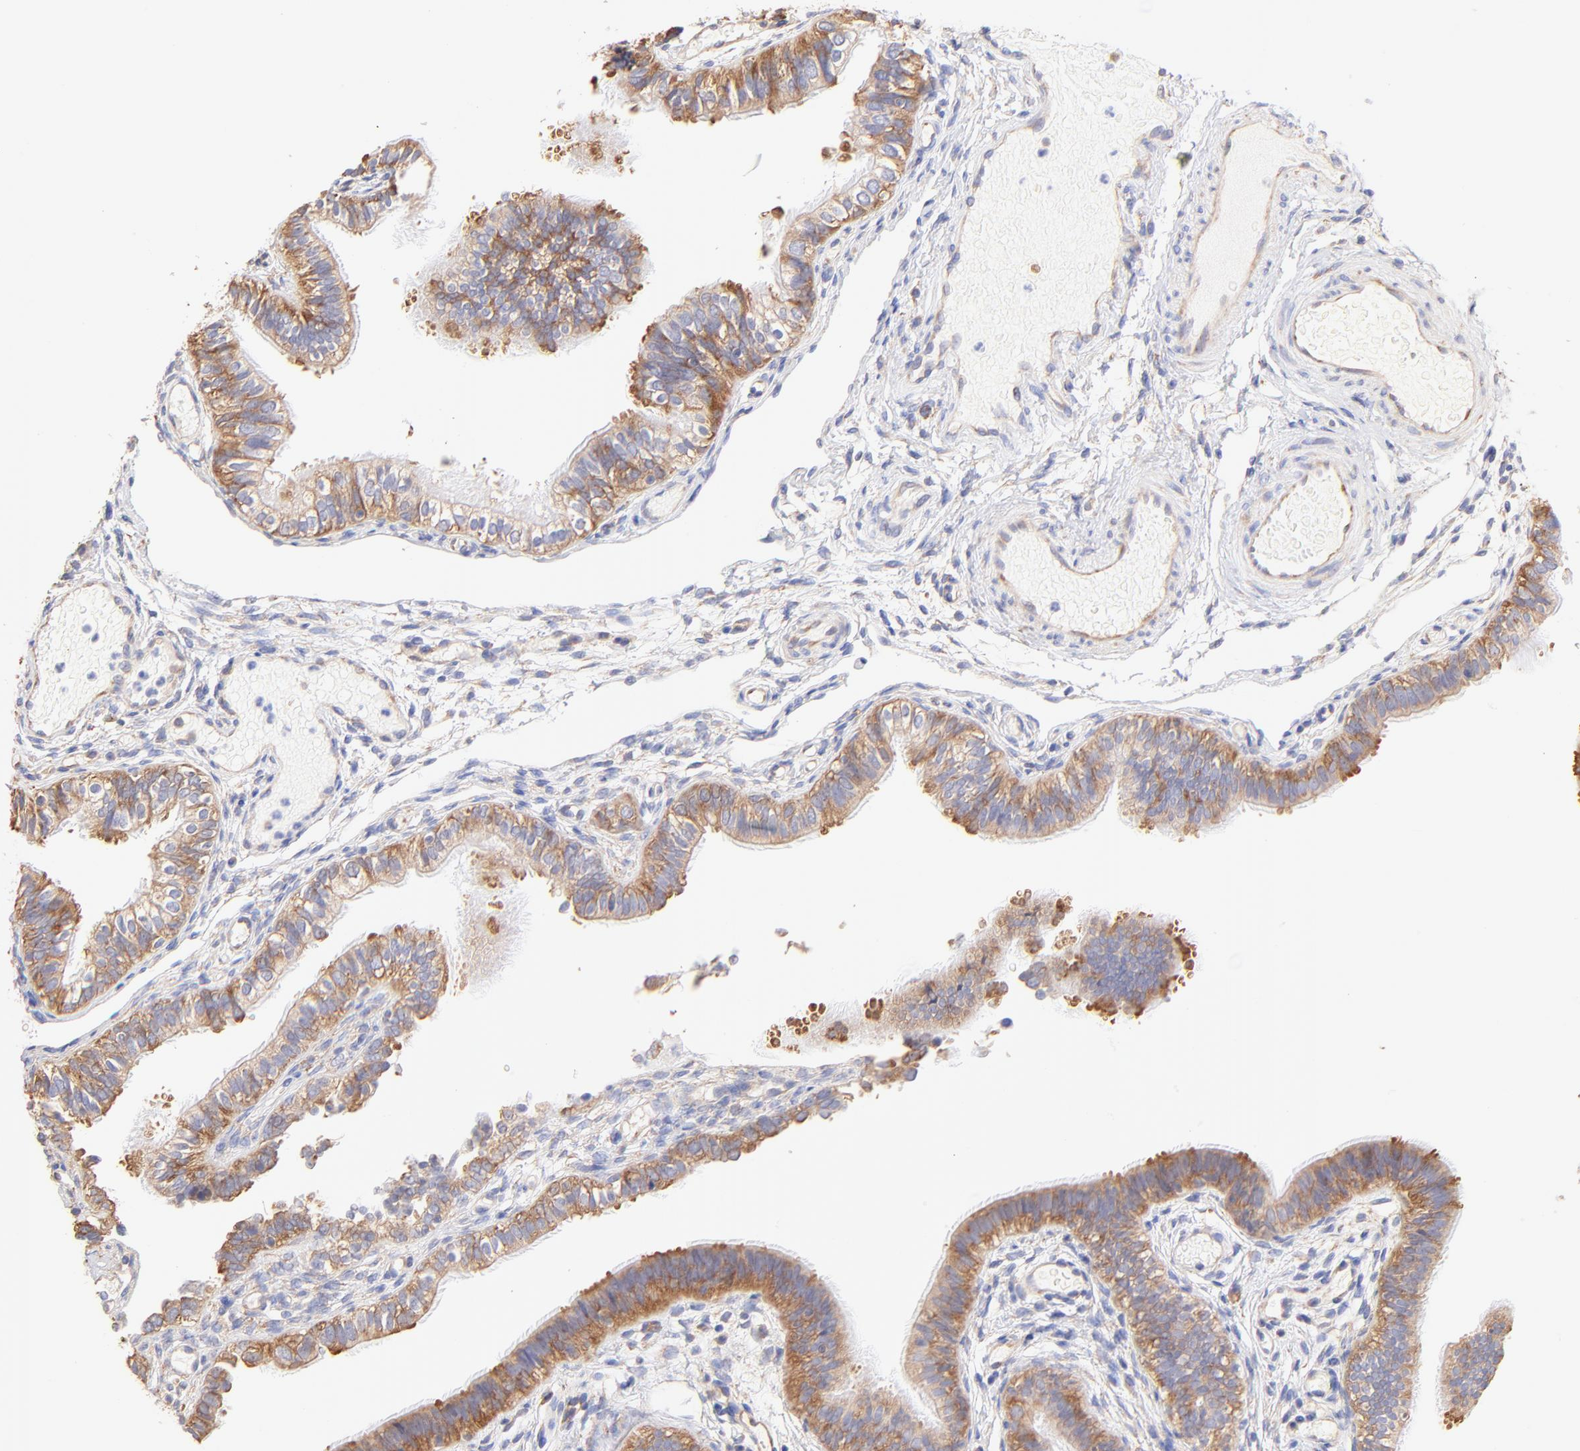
{"staining": {"intensity": "moderate", "quantity": "25%-75%", "location": "cytoplasmic/membranous"}, "tissue": "fallopian tube", "cell_type": "Glandular cells", "image_type": "normal", "snomed": [{"axis": "morphology", "description": "Normal tissue, NOS"}, {"axis": "morphology", "description": "Dermoid, NOS"}, {"axis": "topography", "description": "Fallopian tube"}], "caption": "Immunohistochemistry (IHC) image of normal fallopian tube stained for a protein (brown), which exhibits medium levels of moderate cytoplasmic/membranous positivity in approximately 25%-75% of glandular cells.", "gene": "RPL30", "patient": {"sex": "female", "age": 33}}